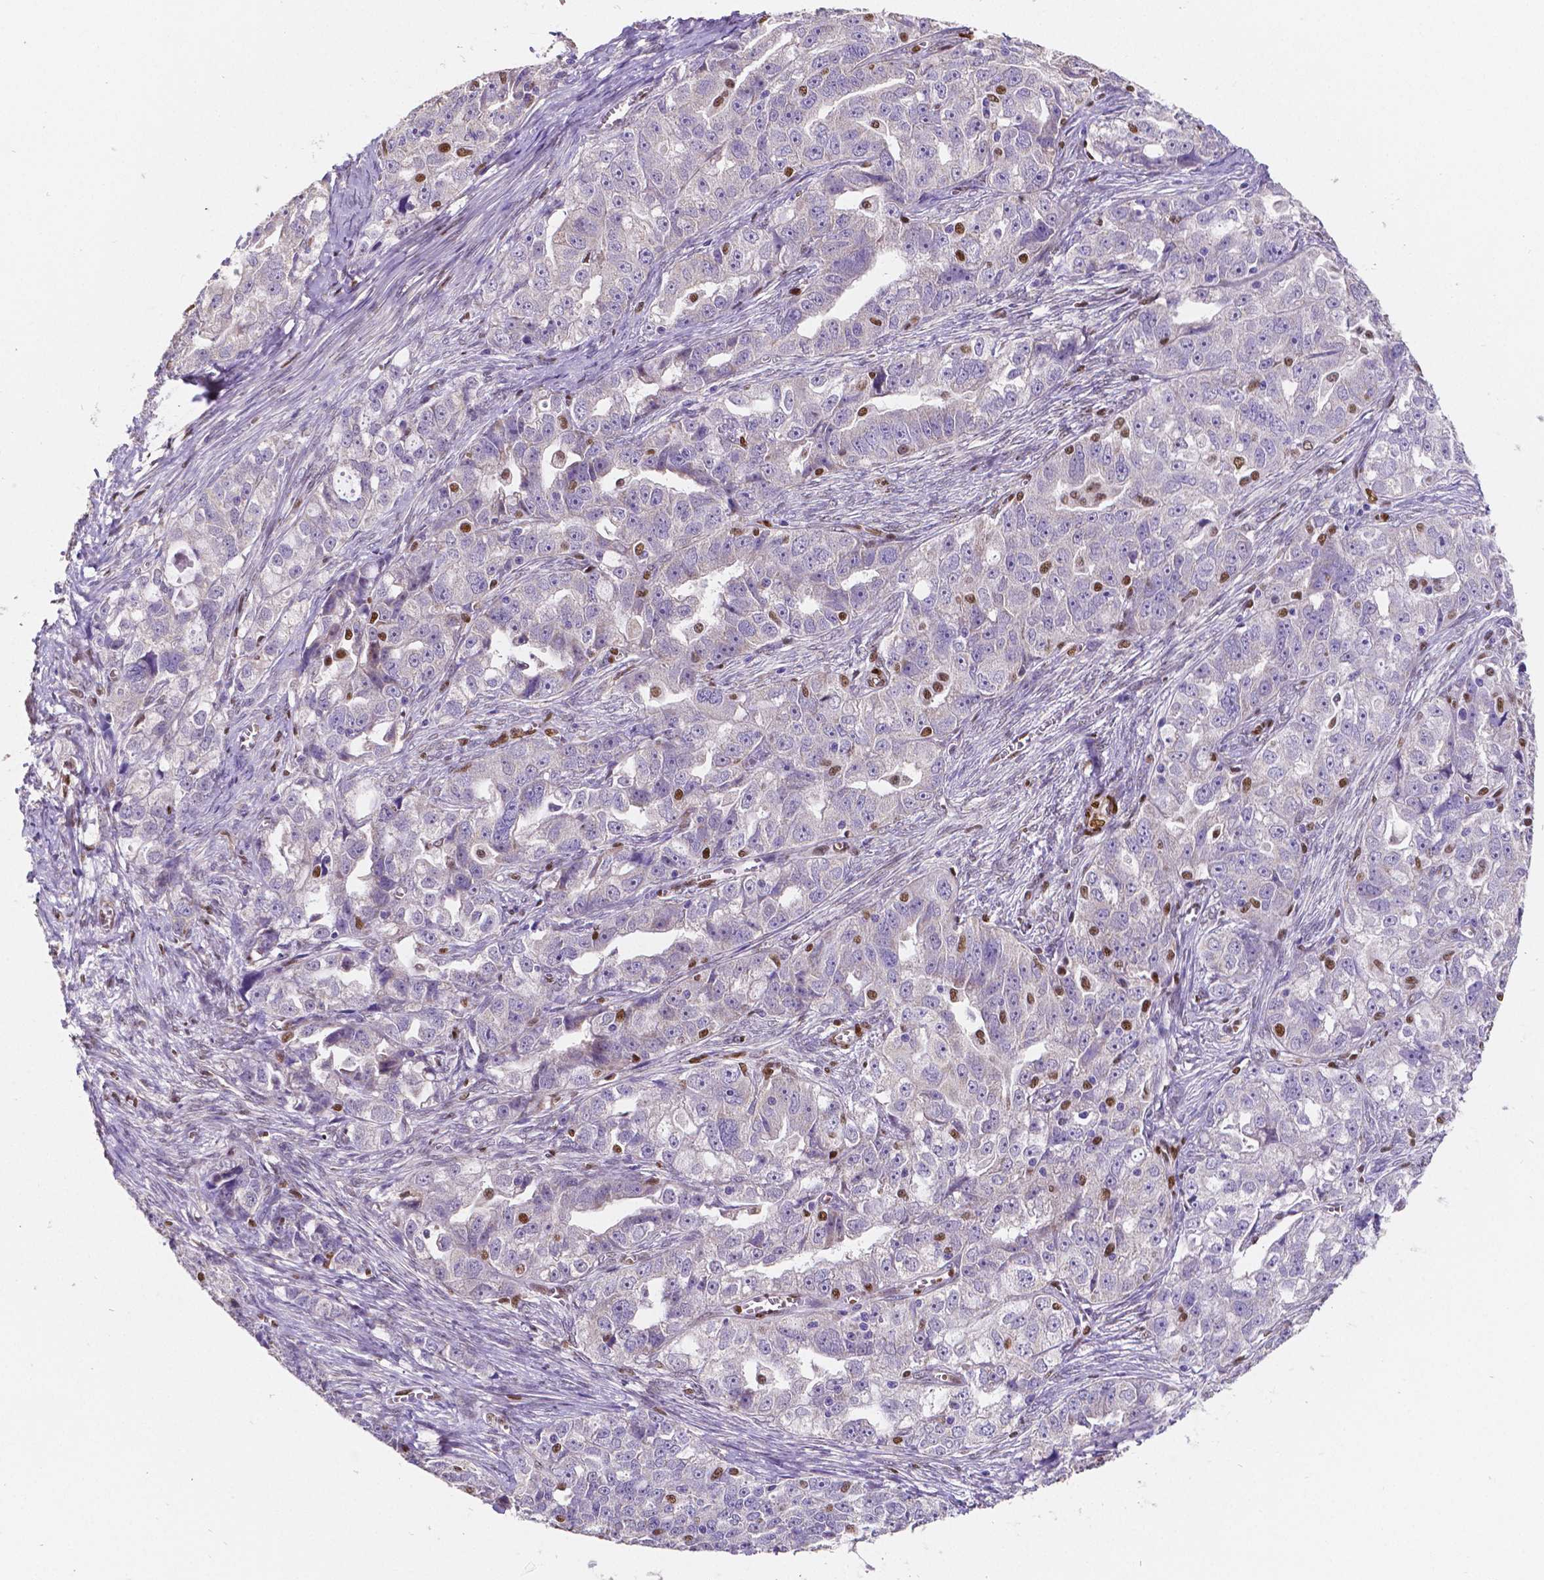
{"staining": {"intensity": "negative", "quantity": "none", "location": "none"}, "tissue": "ovarian cancer", "cell_type": "Tumor cells", "image_type": "cancer", "snomed": [{"axis": "morphology", "description": "Cystadenocarcinoma, serous, NOS"}, {"axis": "topography", "description": "Ovary"}], "caption": "Ovarian cancer (serous cystadenocarcinoma) was stained to show a protein in brown. There is no significant positivity in tumor cells. (DAB (3,3'-diaminobenzidine) immunohistochemistry (IHC) visualized using brightfield microscopy, high magnification).", "gene": "MEF2C", "patient": {"sex": "female", "age": 51}}